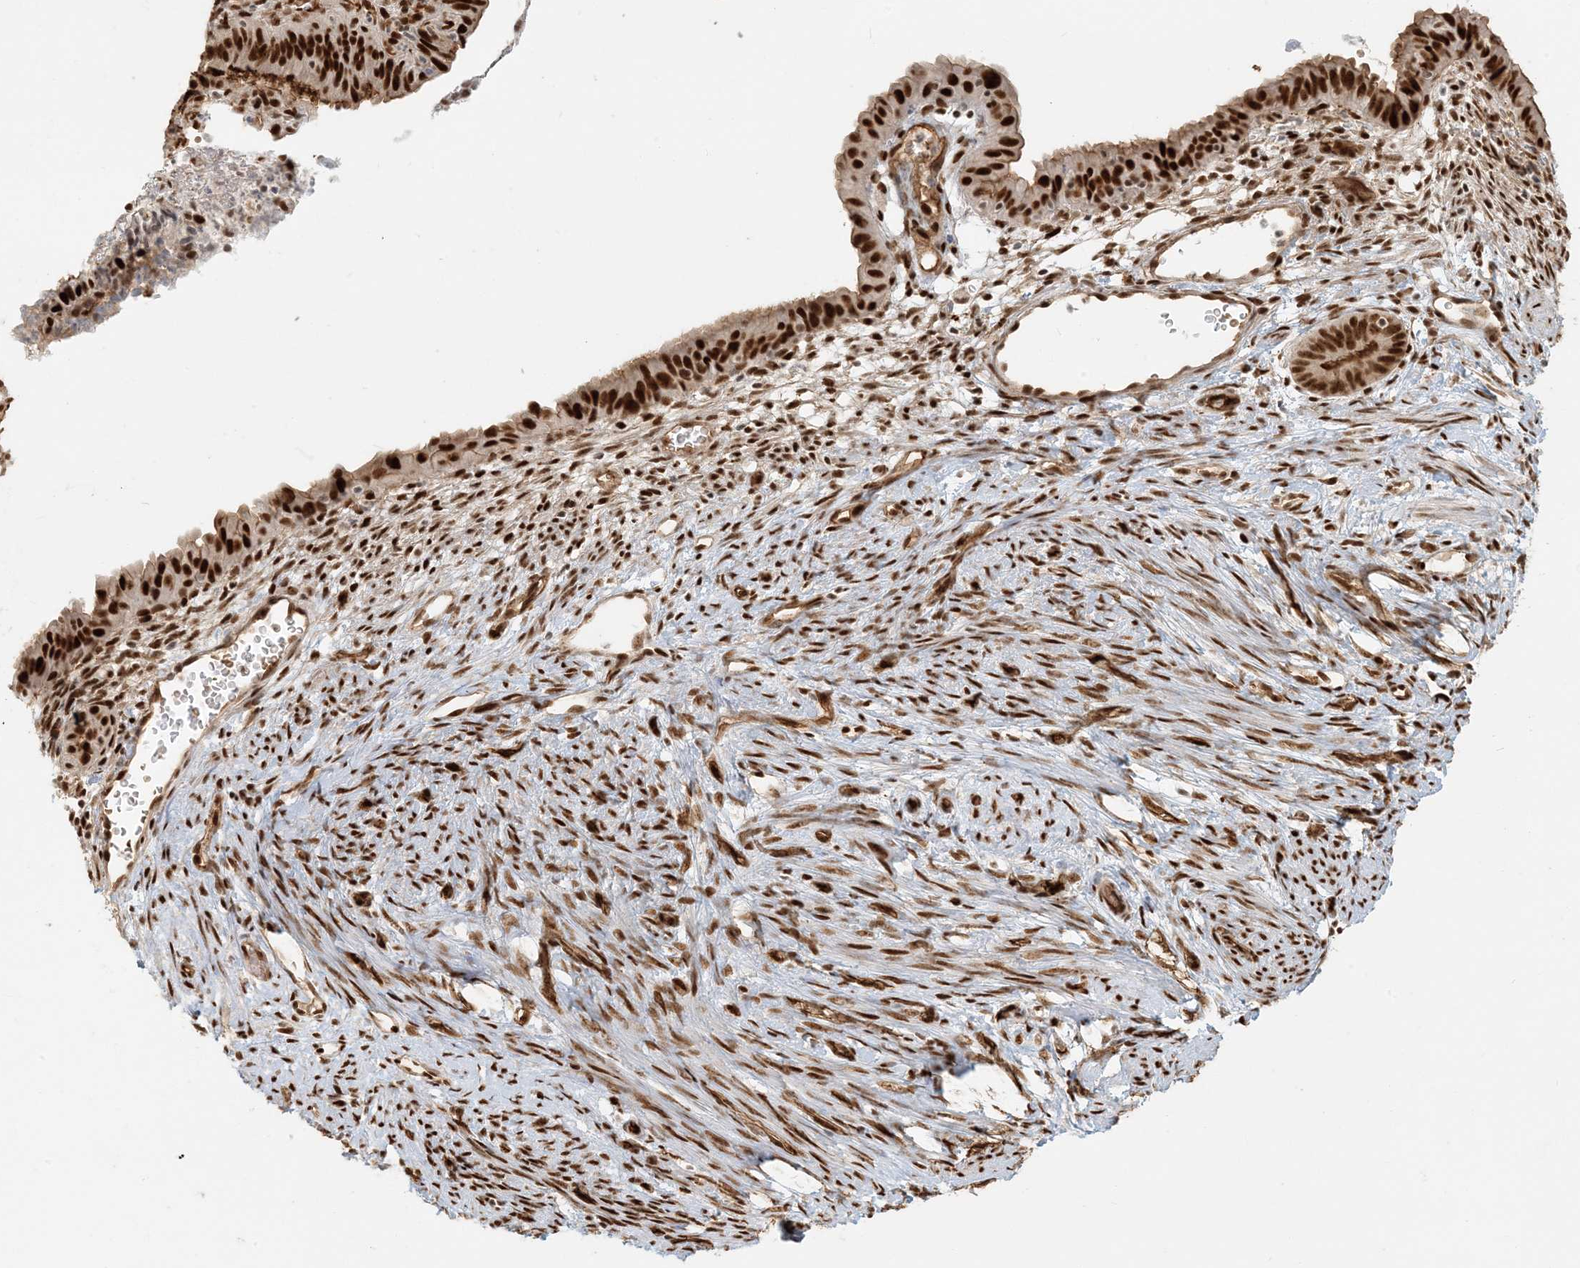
{"staining": {"intensity": "strong", "quantity": ">75%", "location": "cytoplasmic/membranous,nuclear"}, "tissue": "endometrial cancer", "cell_type": "Tumor cells", "image_type": "cancer", "snomed": [{"axis": "morphology", "description": "Adenocarcinoma, NOS"}, {"axis": "topography", "description": "Endometrium"}], "caption": "Immunohistochemistry of endometrial adenocarcinoma exhibits high levels of strong cytoplasmic/membranous and nuclear expression in about >75% of tumor cells. (Stains: DAB in brown, nuclei in blue, Microscopy: brightfield microscopy at high magnification).", "gene": "CKS2", "patient": {"sex": "female", "age": 51}}